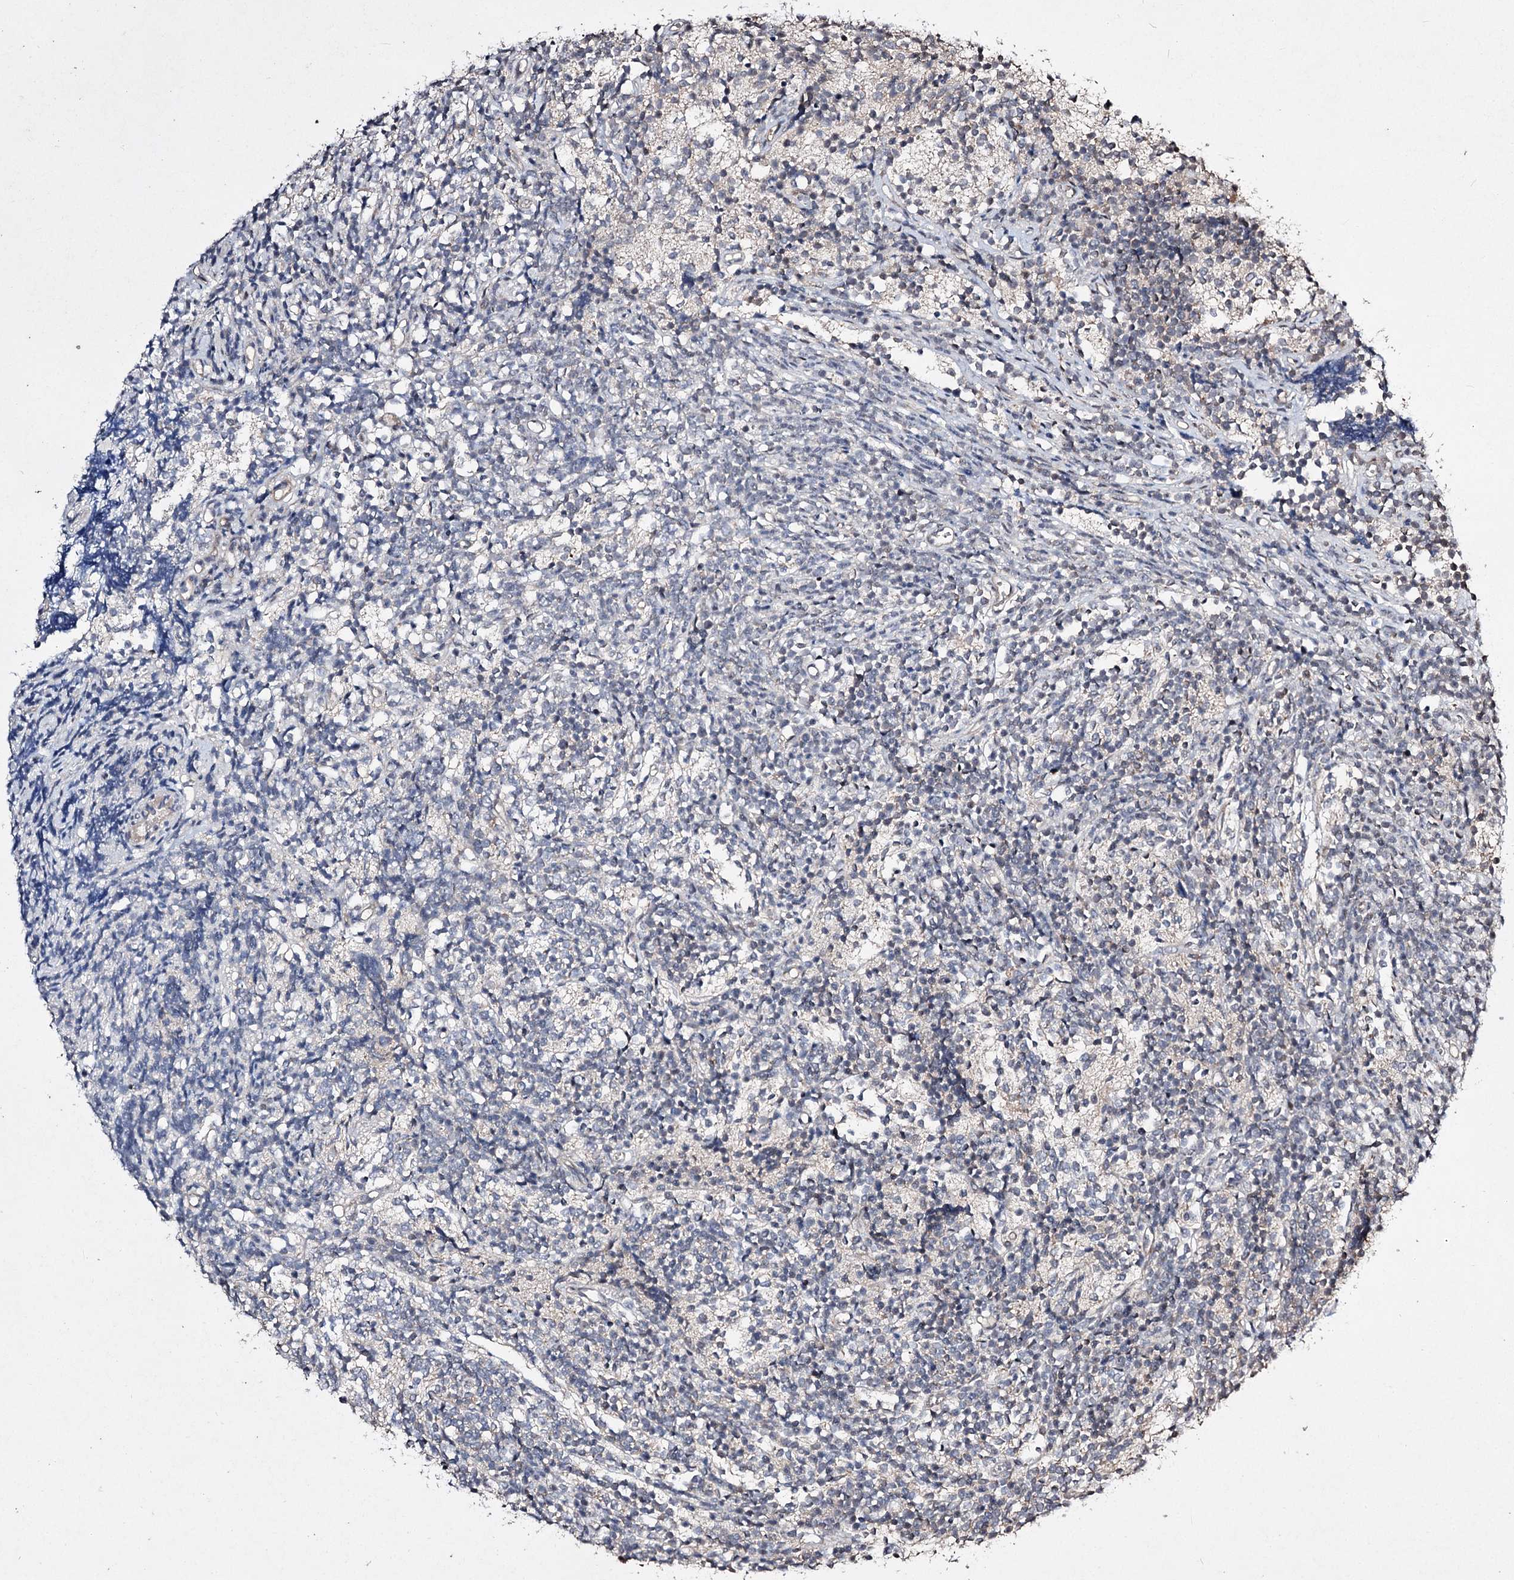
{"staining": {"intensity": "negative", "quantity": "none", "location": "none"}, "tissue": "glioma", "cell_type": "Tumor cells", "image_type": "cancer", "snomed": [{"axis": "morphology", "description": "Glioma, malignant, Low grade"}, {"axis": "topography", "description": "Brain"}], "caption": "The histopathology image demonstrates no staining of tumor cells in malignant glioma (low-grade). Brightfield microscopy of immunohistochemistry stained with DAB (3,3'-diaminobenzidine) (brown) and hematoxylin (blue), captured at high magnification.", "gene": "CPNE8", "patient": {"sex": "female", "age": 1}}